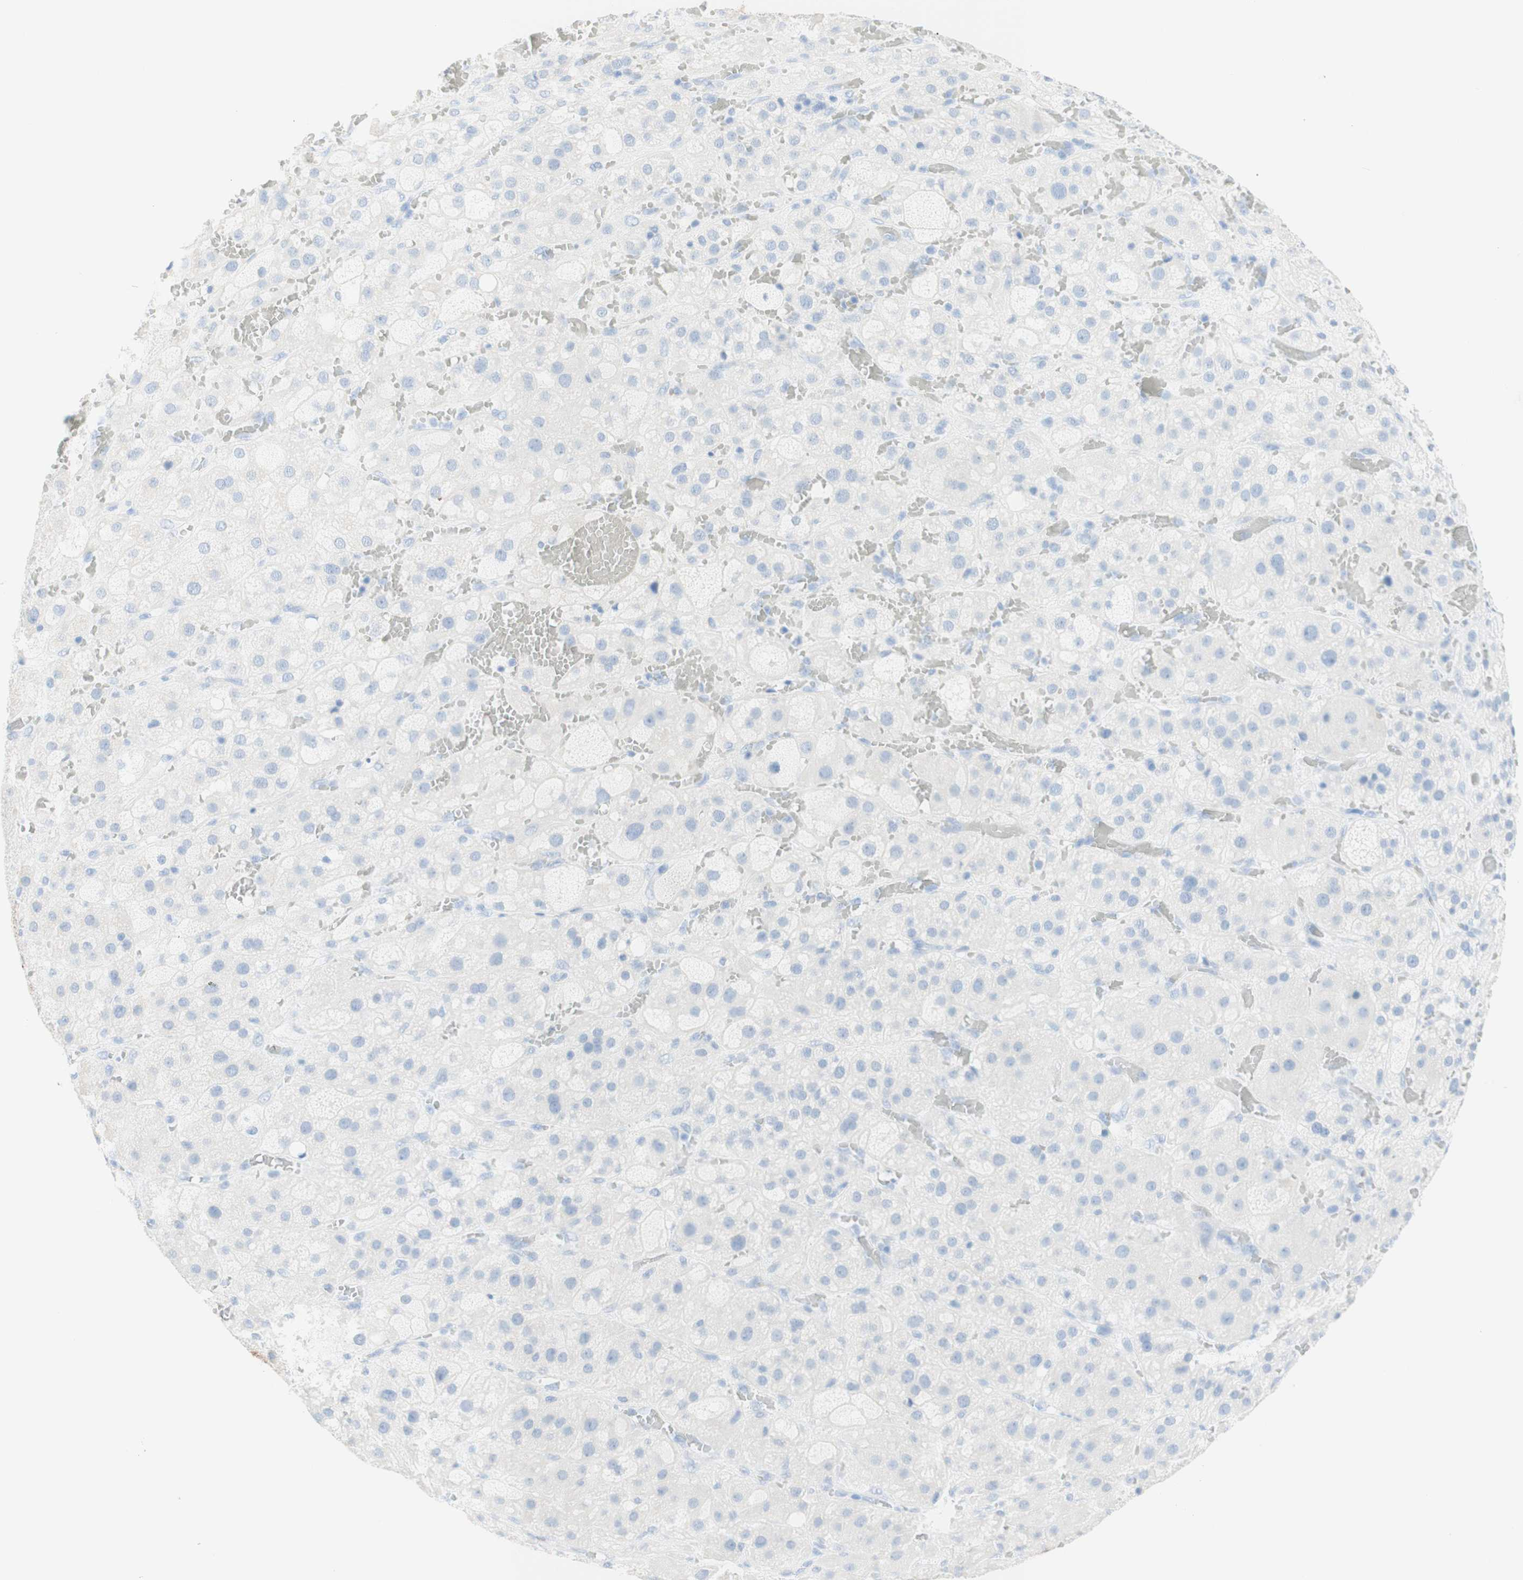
{"staining": {"intensity": "negative", "quantity": "none", "location": "none"}, "tissue": "adrenal gland", "cell_type": "Glandular cells", "image_type": "normal", "snomed": [{"axis": "morphology", "description": "Normal tissue, NOS"}, {"axis": "topography", "description": "Adrenal gland"}], "caption": "Immunohistochemical staining of unremarkable adrenal gland demonstrates no significant expression in glandular cells. The staining was performed using DAB to visualize the protein expression in brown, while the nuclei were stained in blue with hematoxylin (Magnification: 20x).", "gene": "TPO", "patient": {"sex": "female", "age": 47}}